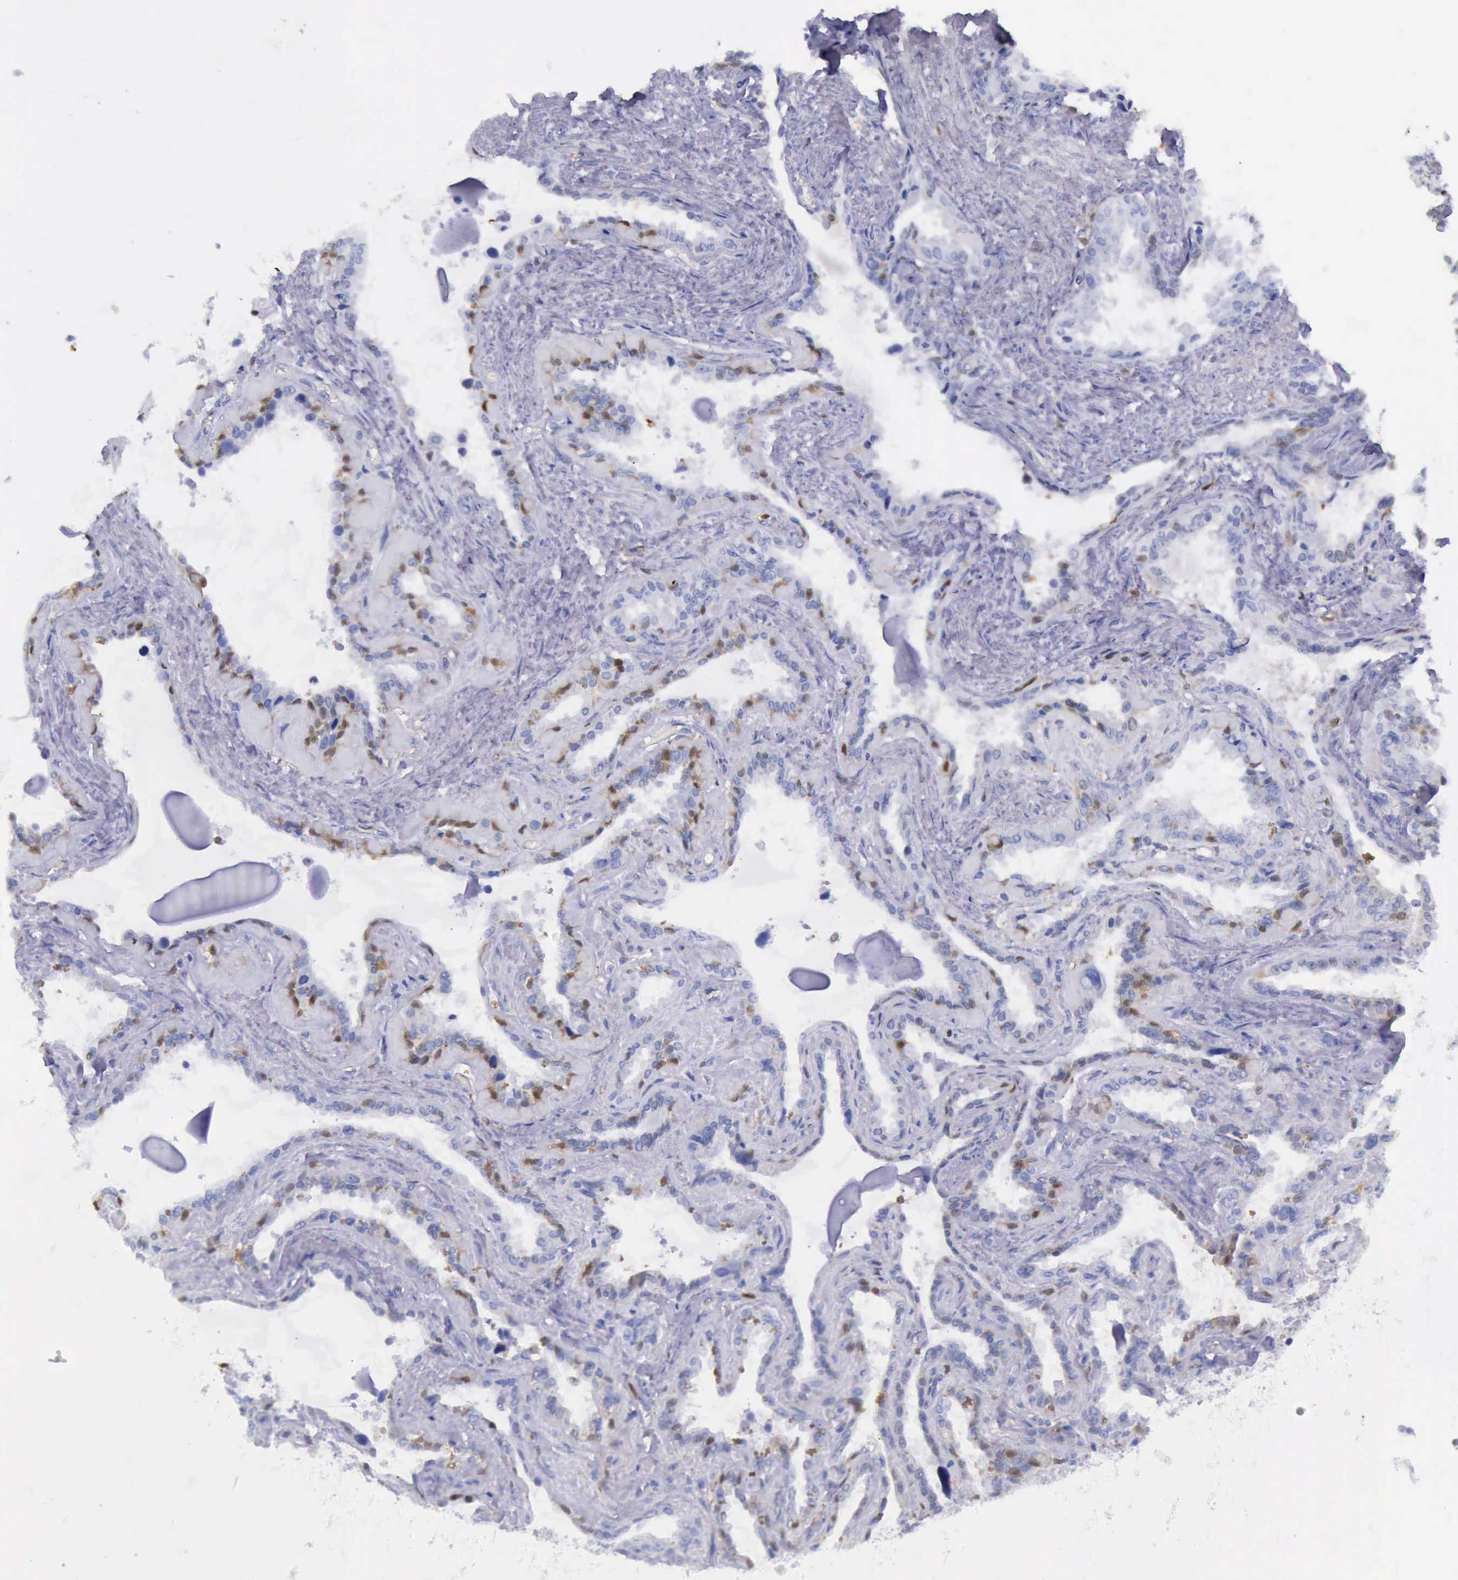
{"staining": {"intensity": "moderate", "quantity": "<25%", "location": "cytoplasmic/membranous"}, "tissue": "seminal vesicle", "cell_type": "Glandular cells", "image_type": "normal", "snomed": [{"axis": "morphology", "description": "Normal tissue, NOS"}, {"axis": "morphology", "description": "Inflammation, NOS"}, {"axis": "topography", "description": "Urinary bladder"}, {"axis": "topography", "description": "Prostate"}, {"axis": "topography", "description": "Seminal veicle"}], "caption": "IHC (DAB (3,3'-diaminobenzidine)) staining of unremarkable human seminal vesicle reveals moderate cytoplasmic/membranous protein staining in approximately <25% of glandular cells. (brown staining indicates protein expression, while blue staining denotes nuclei).", "gene": "TYMP", "patient": {"sex": "male", "age": 82}}